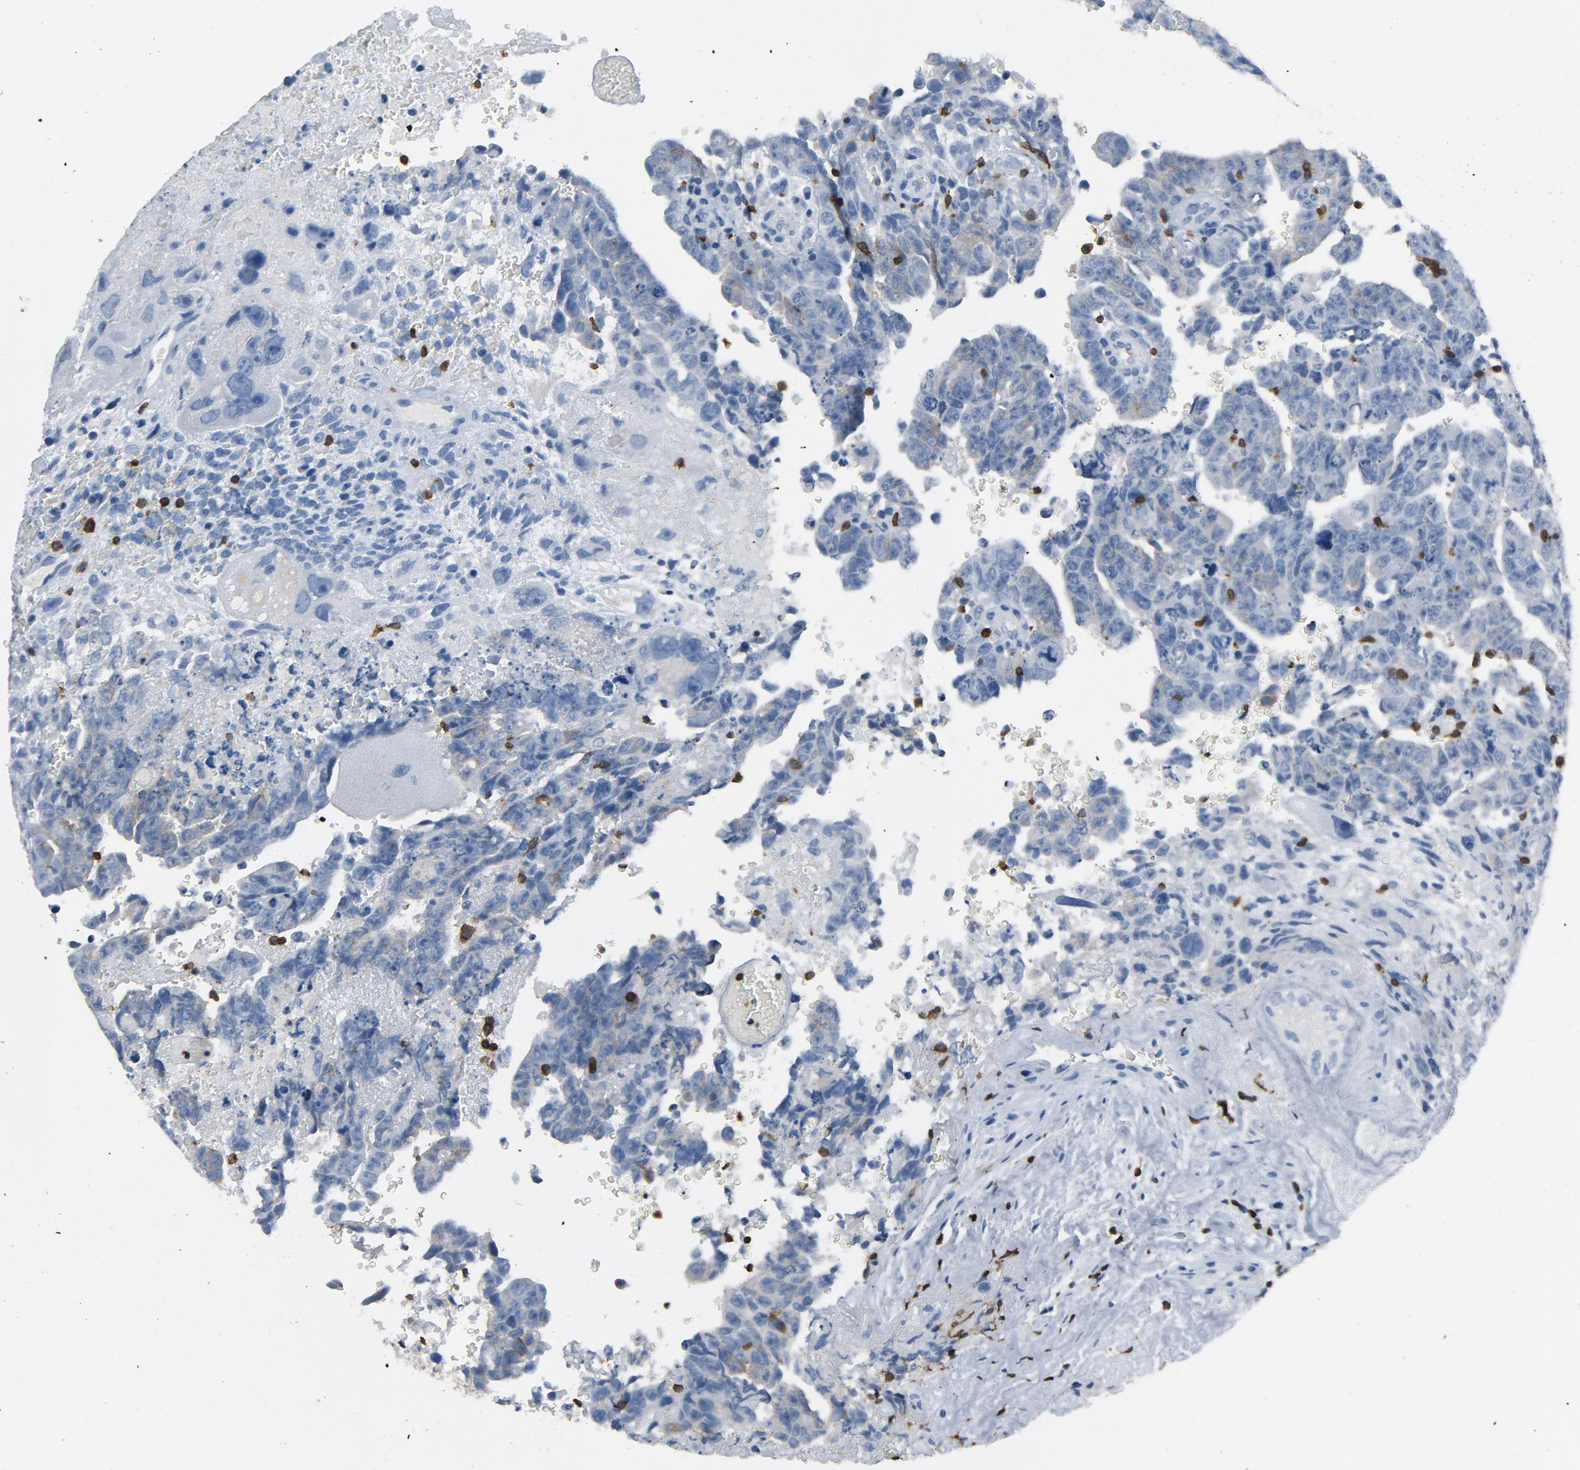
{"staining": {"intensity": "negative", "quantity": "none", "location": "none"}, "tissue": "testis cancer", "cell_type": "Tumor cells", "image_type": "cancer", "snomed": [{"axis": "morphology", "description": "Carcinoma, Embryonal, NOS"}, {"axis": "topography", "description": "Testis"}], "caption": "Embryonal carcinoma (testis) stained for a protein using immunohistochemistry reveals no expression tumor cells.", "gene": "LCK", "patient": {"sex": "male", "age": 28}}